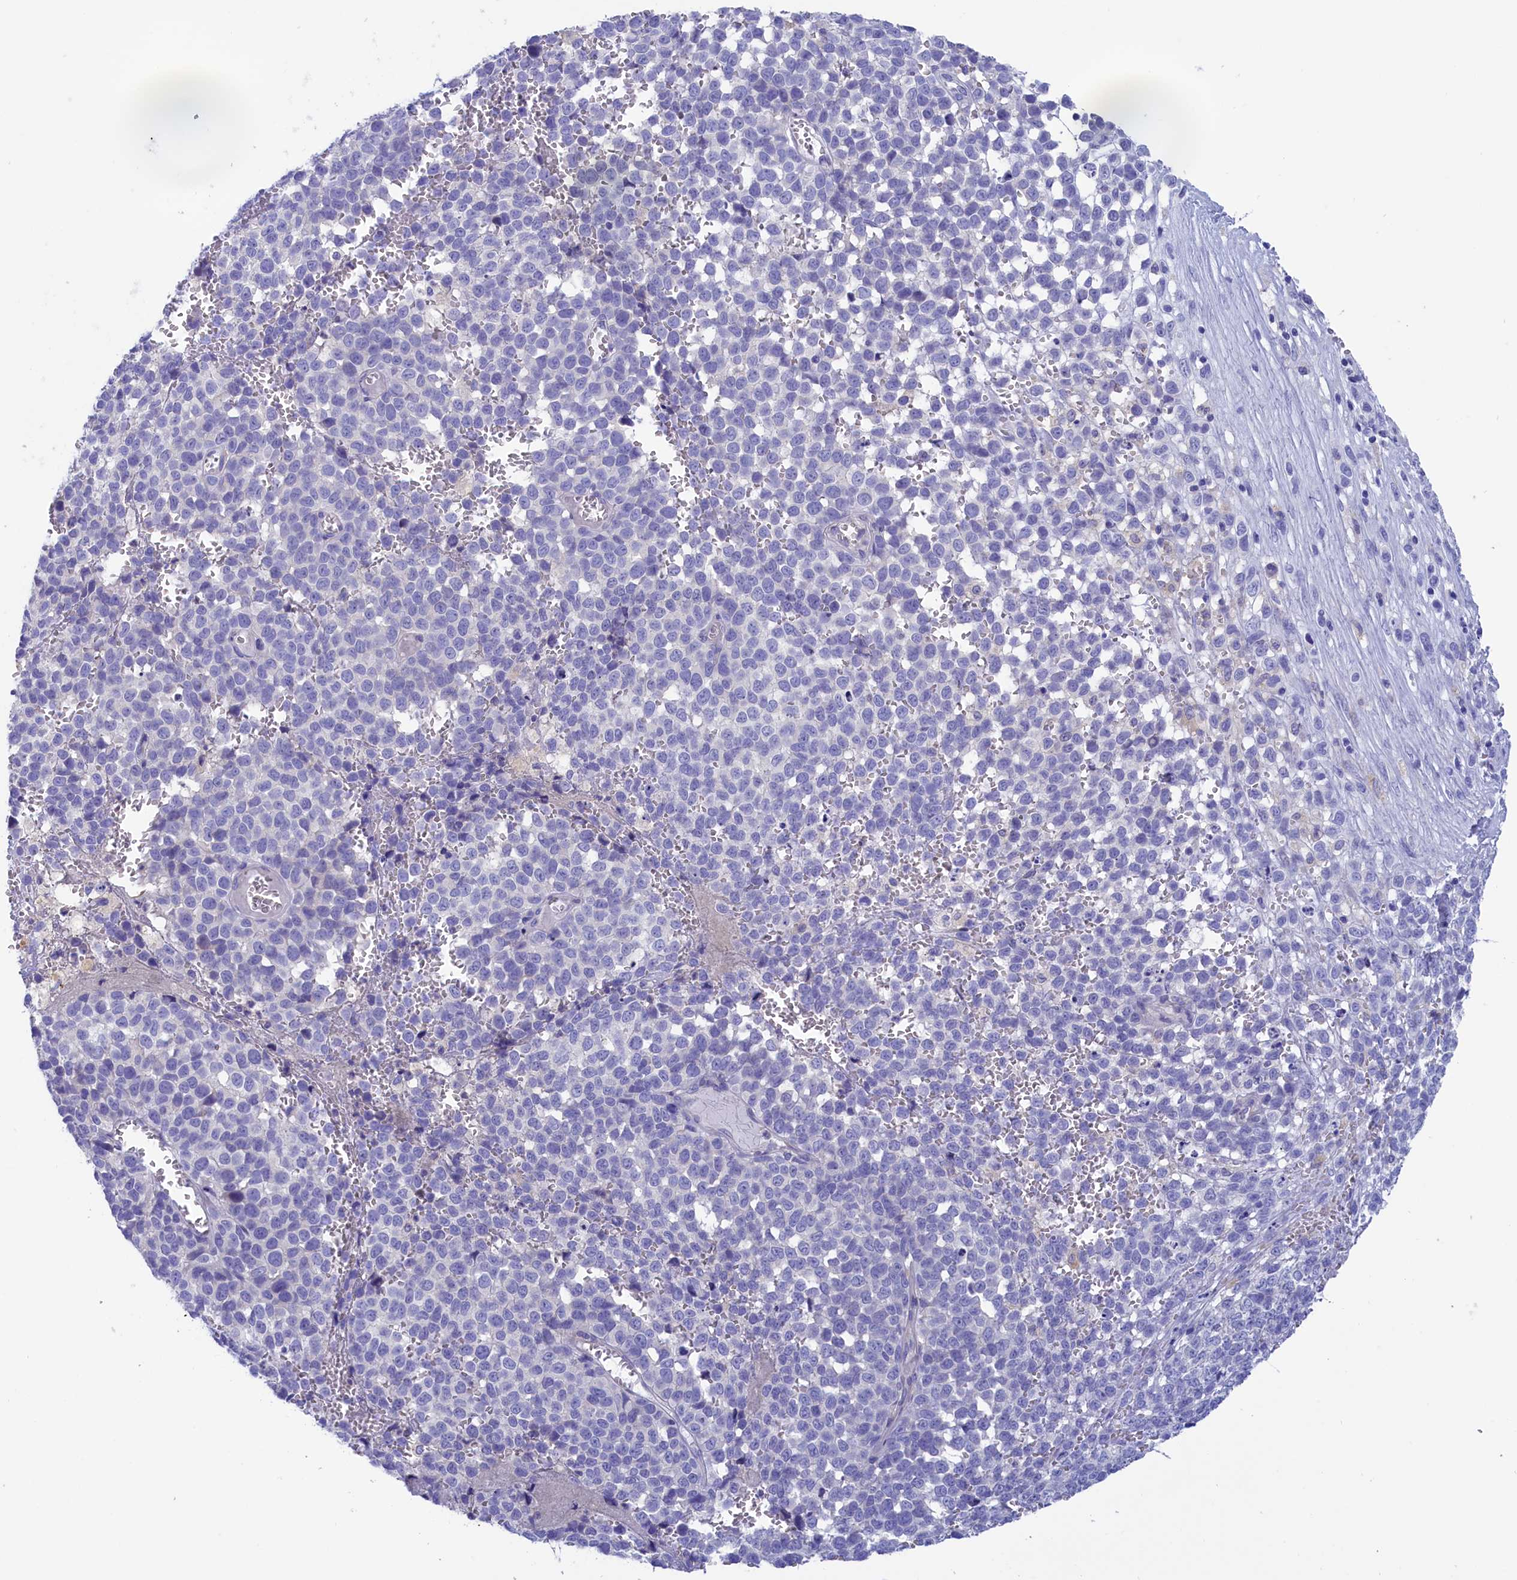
{"staining": {"intensity": "negative", "quantity": "none", "location": "none"}, "tissue": "melanoma", "cell_type": "Tumor cells", "image_type": "cancer", "snomed": [{"axis": "morphology", "description": "Malignant melanoma, NOS"}, {"axis": "topography", "description": "Nose, NOS"}], "caption": "Tumor cells are negative for brown protein staining in melanoma.", "gene": "VPS35L", "patient": {"sex": "female", "age": 48}}